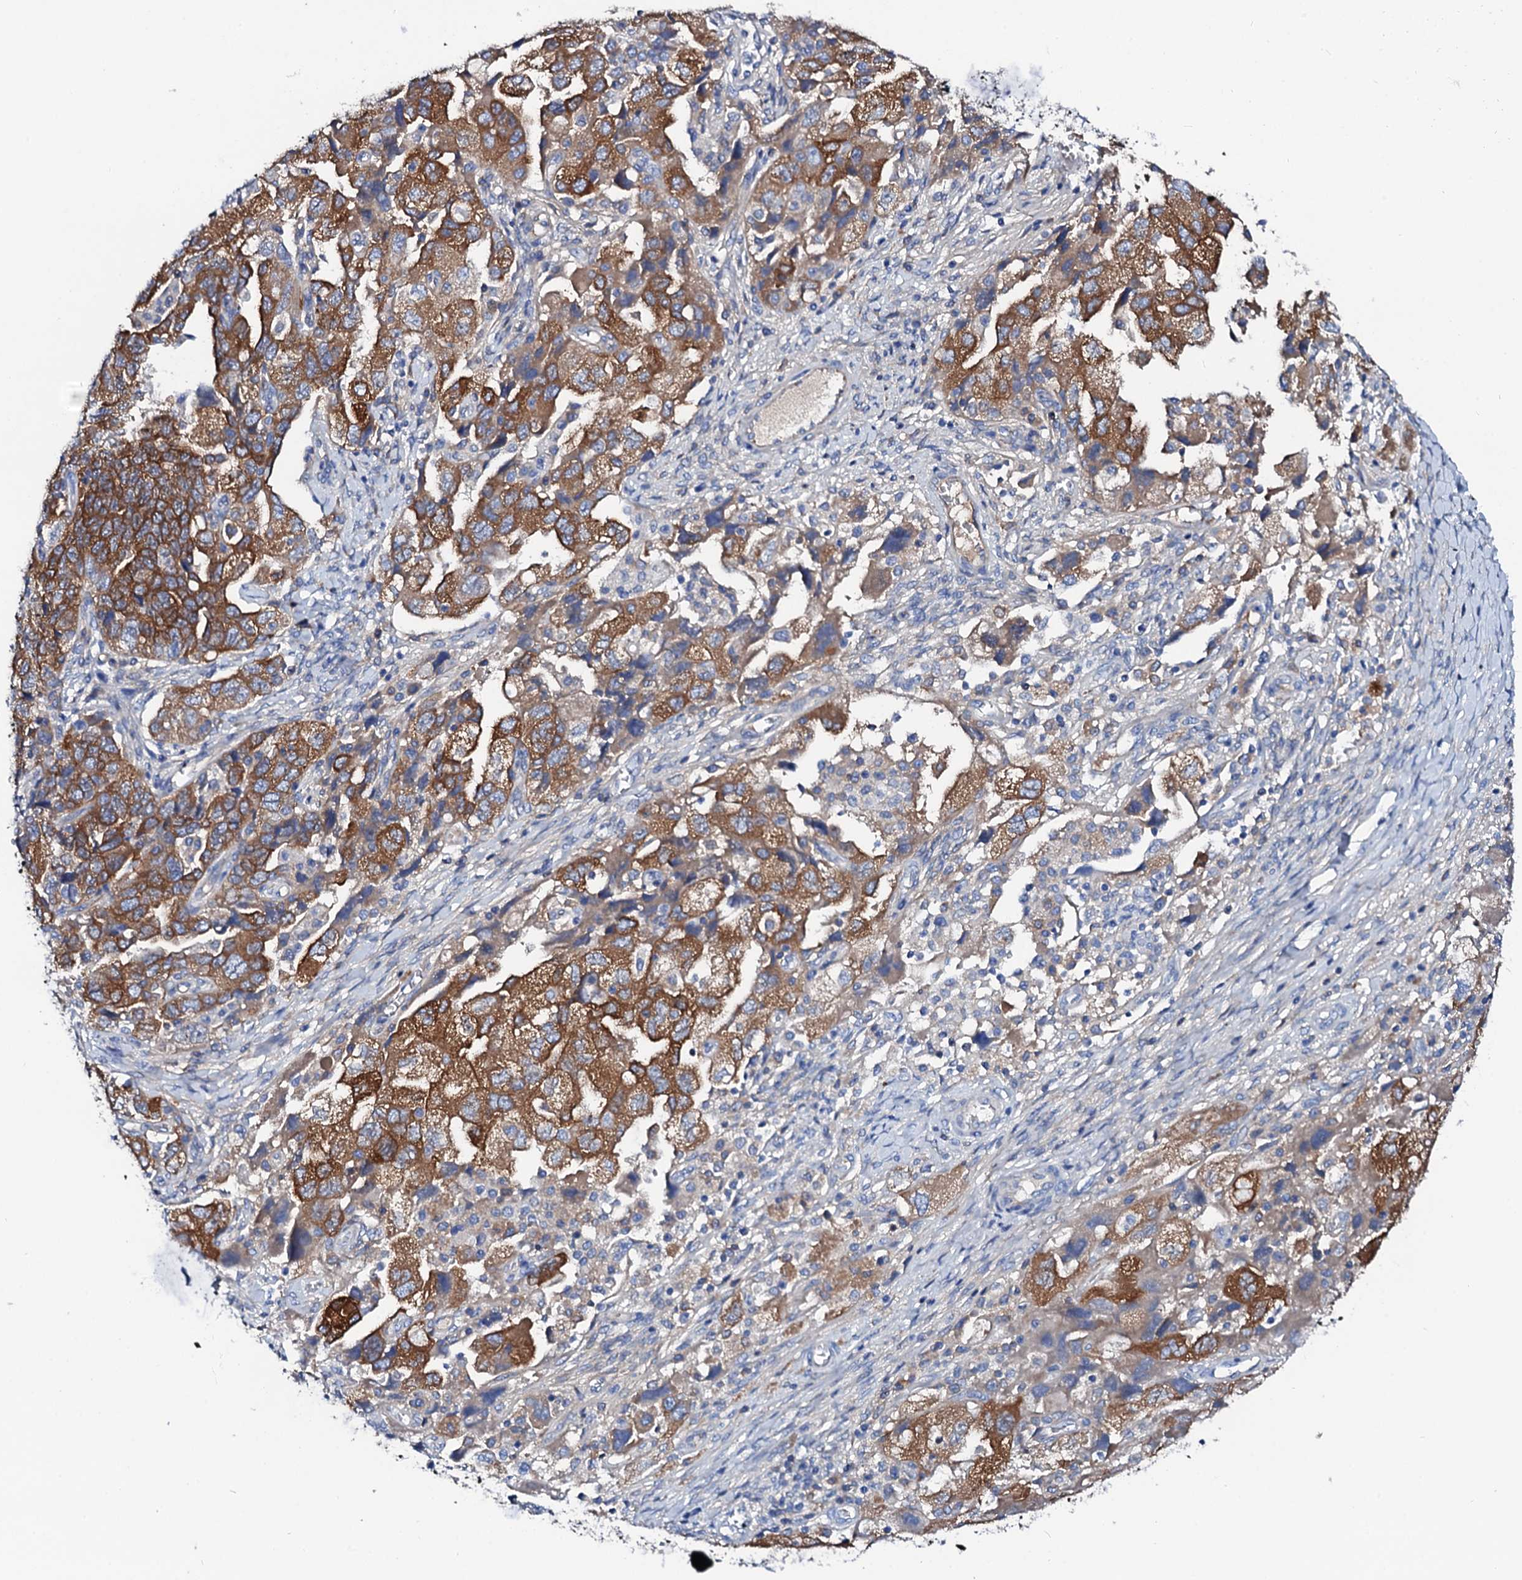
{"staining": {"intensity": "strong", "quantity": "25%-75%", "location": "cytoplasmic/membranous"}, "tissue": "ovarian cancer", "cell_type": "Tumor cells", "image_type": "cancer", "snomed": [{"axis": "morphology", "description": "Carcinoma, NOS"}, {"axis": "morphology", "description": "Cystadenocarcinoma, serous, NOS"}, {"axis": "topography", "description": "Ovary"}], "caption": "Immunohistochemical staining of carcinoma (ovarian) shows high levels of strong cytoplasmic/membranous staining in about 25%-75% of tumor cells.", "gene": "GLB1L3", "patient": {"sex": "female", "age": 69}}